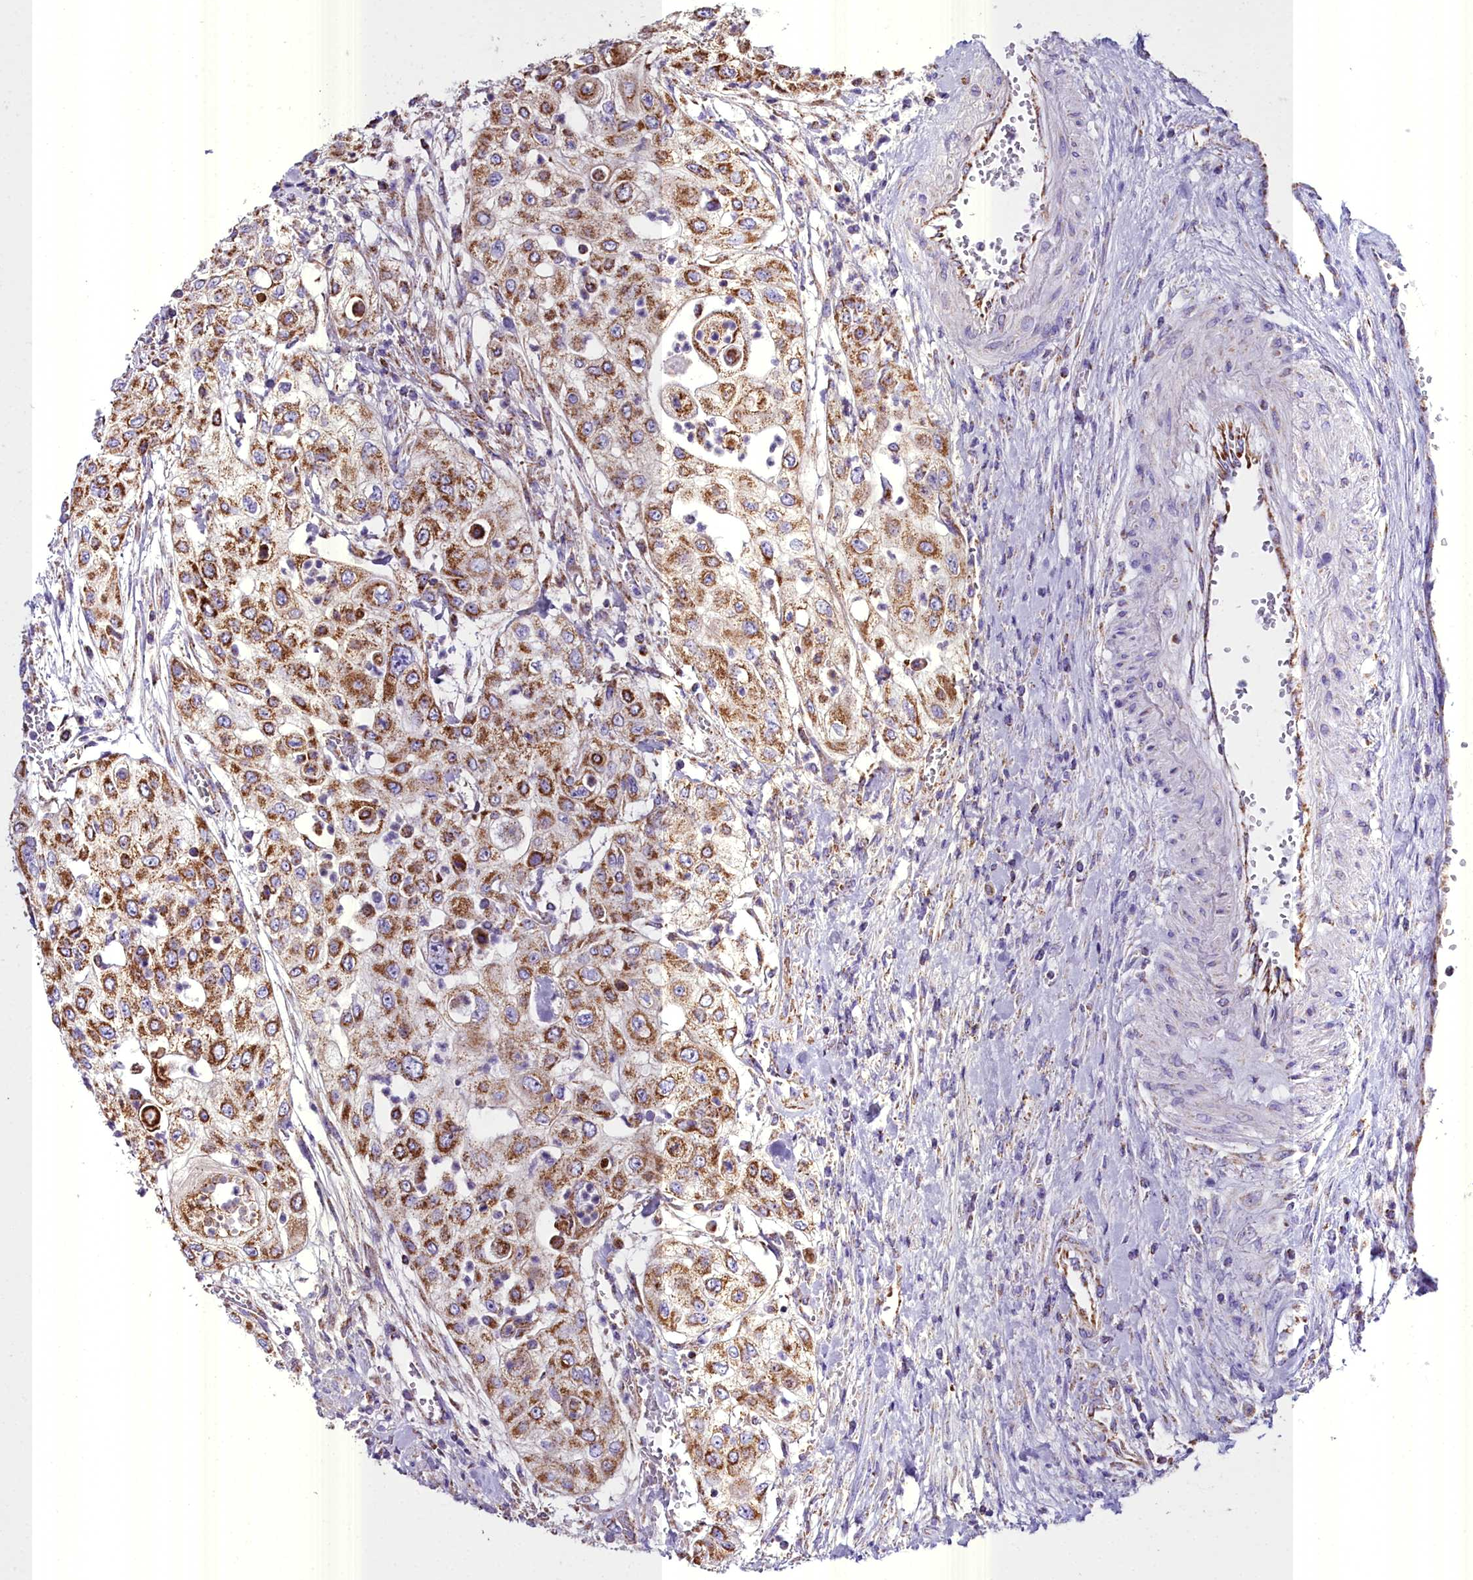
{"staining": {"intensity": "moderate", "quantity": ">75%", "location": "cytoplasmic/membranous"}, "tissue": "urothelial cancer", "cell_type": "Tumor cells", "image_type": "cancer", "snomed": [{"axis": "morphology", "description": "Urothelial carcinoma, High grade"}, {"axis": "topography", "description": "Urinary bladder"}], "caption": "Immunohistochemistry (IHC) (DAB (3,3'-diaminobenzidine)) staining of human urothelial cancer exhibits moderate cytoplasmic/membranous protein positivity in approximately >75% of tumor cells.", "gene": "WDFY3", "patient": {"sex": "female", "age": 79}}